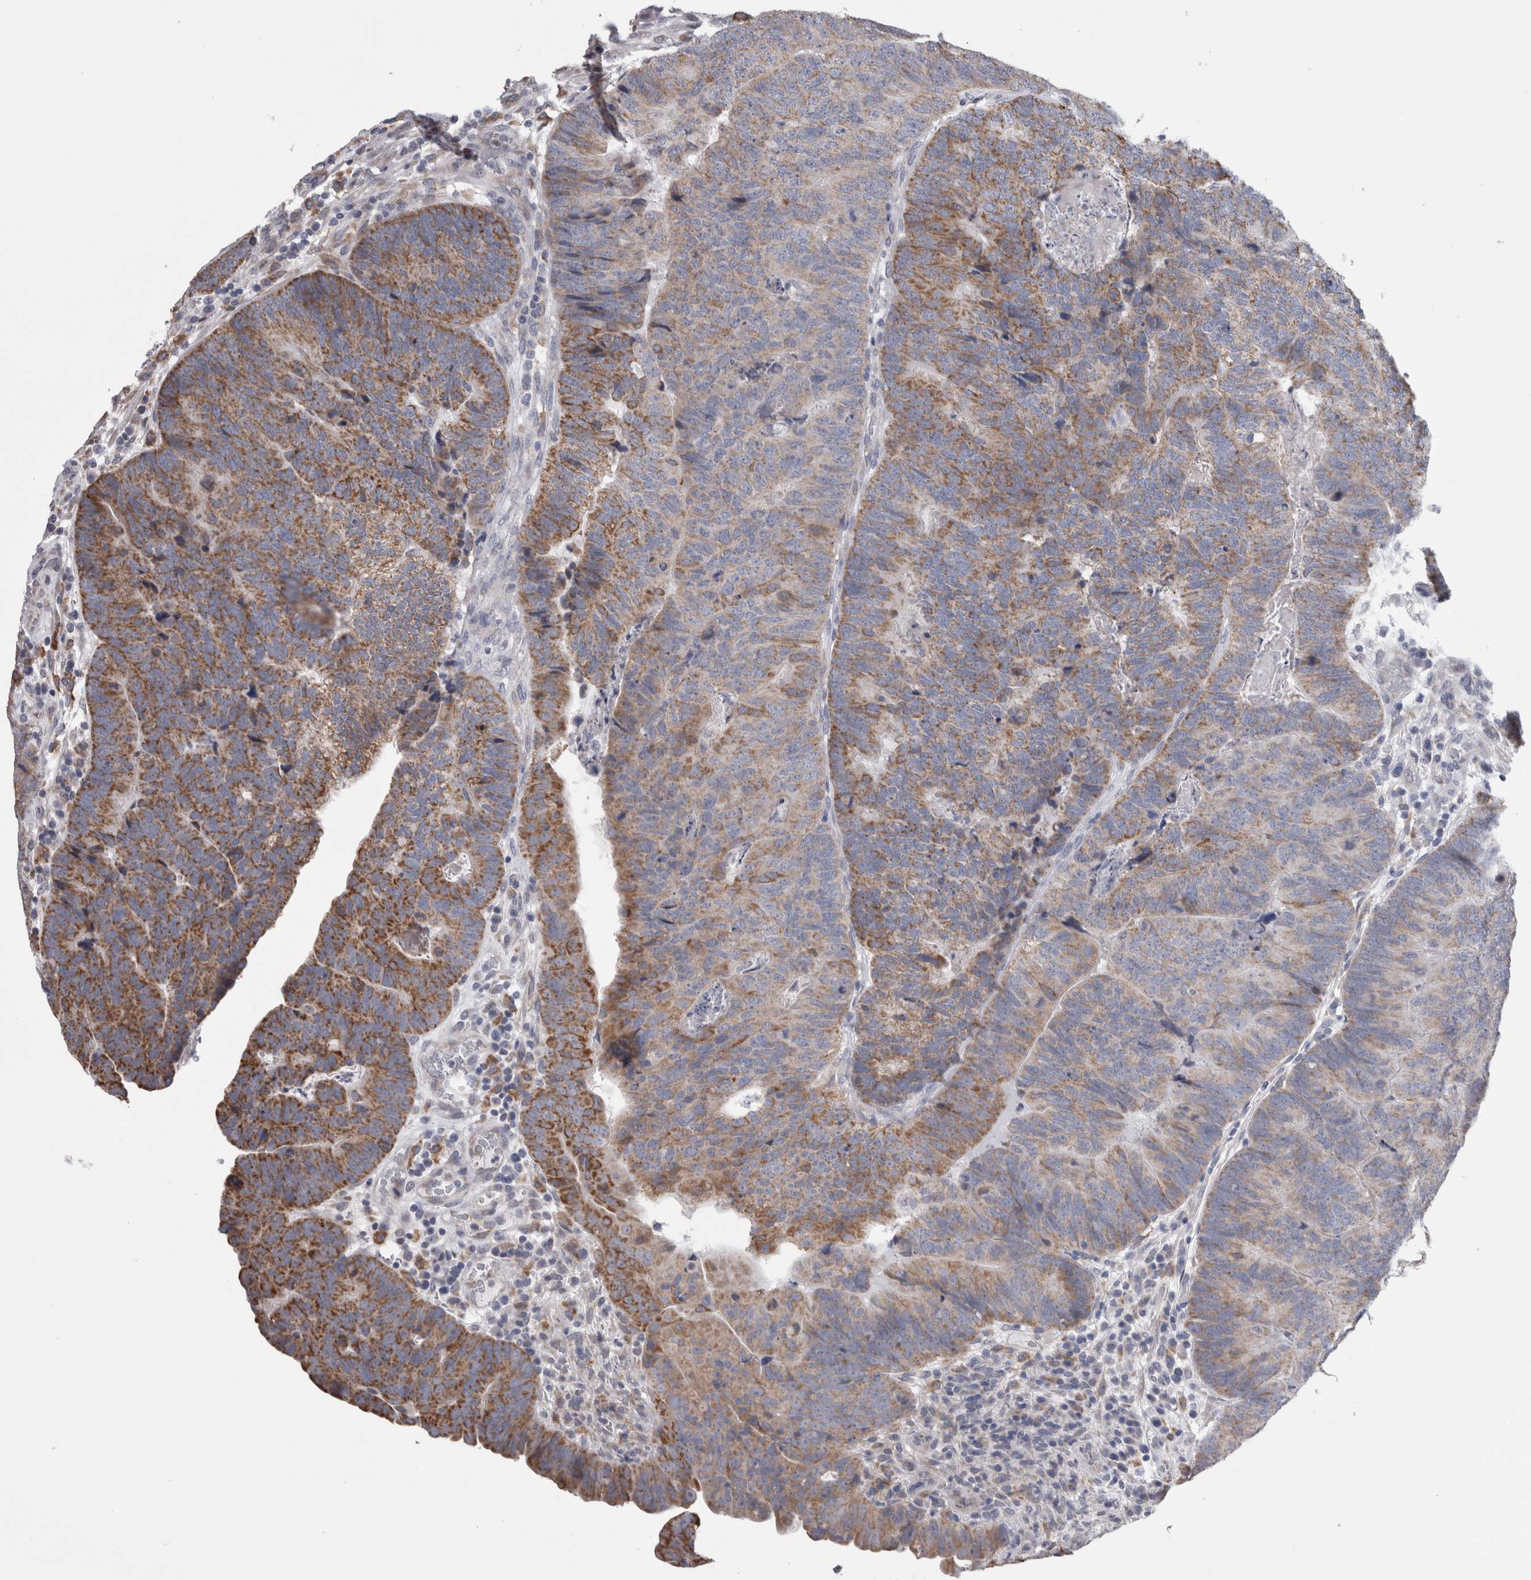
{"staining": {"intensity": "moderate", "quantity": ">75%", "location": "cytoplasmic/membranous"}, "tissue": "colorectal cancer", "cell_type": "Tumor cells", "image_type": "cancer", "snomed": [{"axis": "morphology", "description": "Adenocarcinoma, NOS"}, {"axis": "topography", "description": "Colon"}], "caption": "Colorectal adenocarcinoma stained with a protein marker shows moderate staining in tumor cells.", "gene": "GDAP1", "patient": {"sex": "female", "age": 67}}